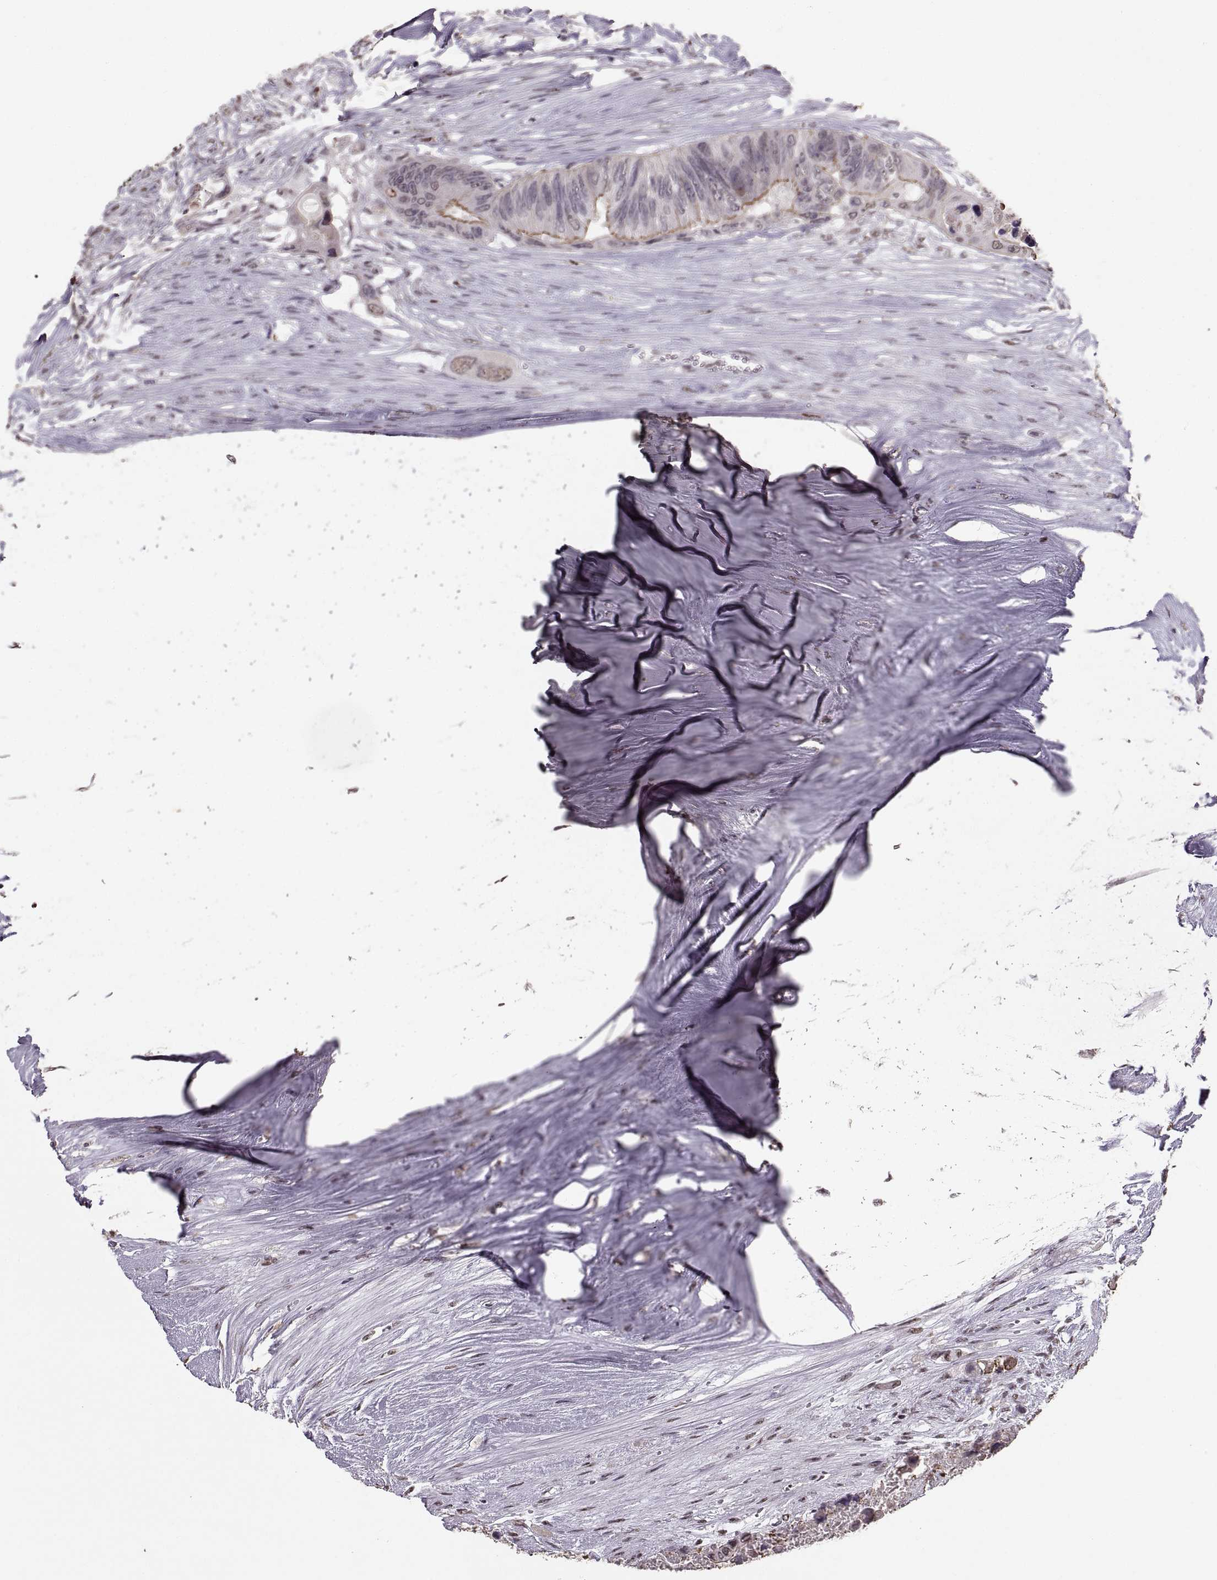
{"staining": {"intensity": "weak", "quantity": "25%-75%", "location": "cytoplasmic/membranous"}, "tissue": "colorectal cancer", "cell_type": "Tumor cells", "image_type": "cancer", "snomed": [{"axis": "morphology", "description": "Adenocarcinoma, NOS"}, {"axis": "topography", "description": "Colon"}], "caption": "Tumor cells reveal low levels of weak cytoplasmic/membranous expression in approximately 25%-75% of cells in human colorectal adenocarcinoma.", "gene": "PALS1", "patient": {"sex": "female", "age": 48}}